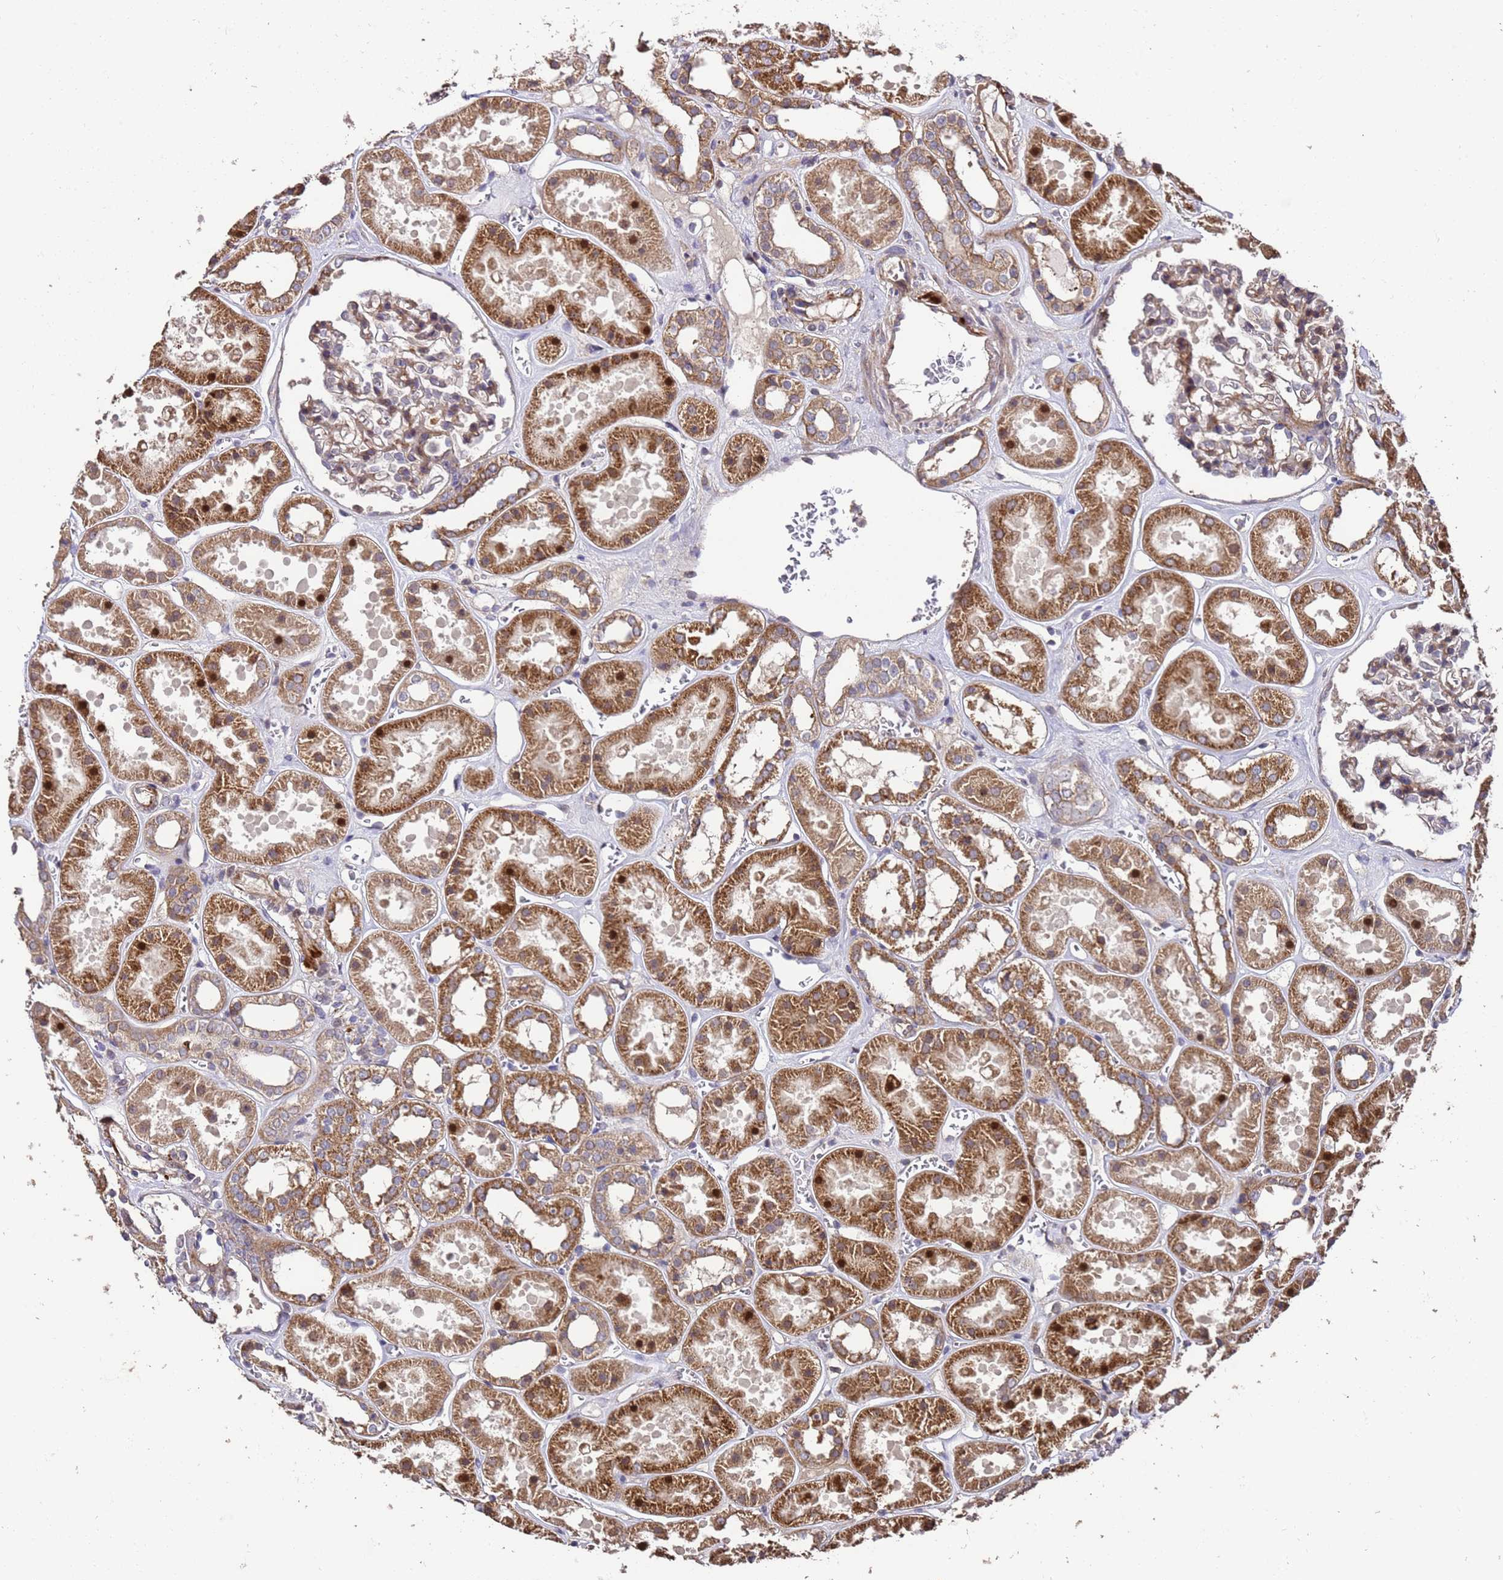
{"staining": {"intensity": "moderate", "quantity": "<25%", "location": "cytoplasmic/membranous"}, "tissue": "kidney", "cell_type": "Cells in glomeruli", "image_type": "normal", "snomed": [{"axis": "morphology", "description": "Normal tissue, NOS"}, {"axis": "topography", "description": "Kidney"}], "caption": "Immunohistochemical staining of unremarkable kidney exhibits moderate cytoplasmic/membranous protein positivity in approximately <25% of cells in glomeruli.", "gene": "PRODH", "patient": {"sex": "female", "age": 41}}